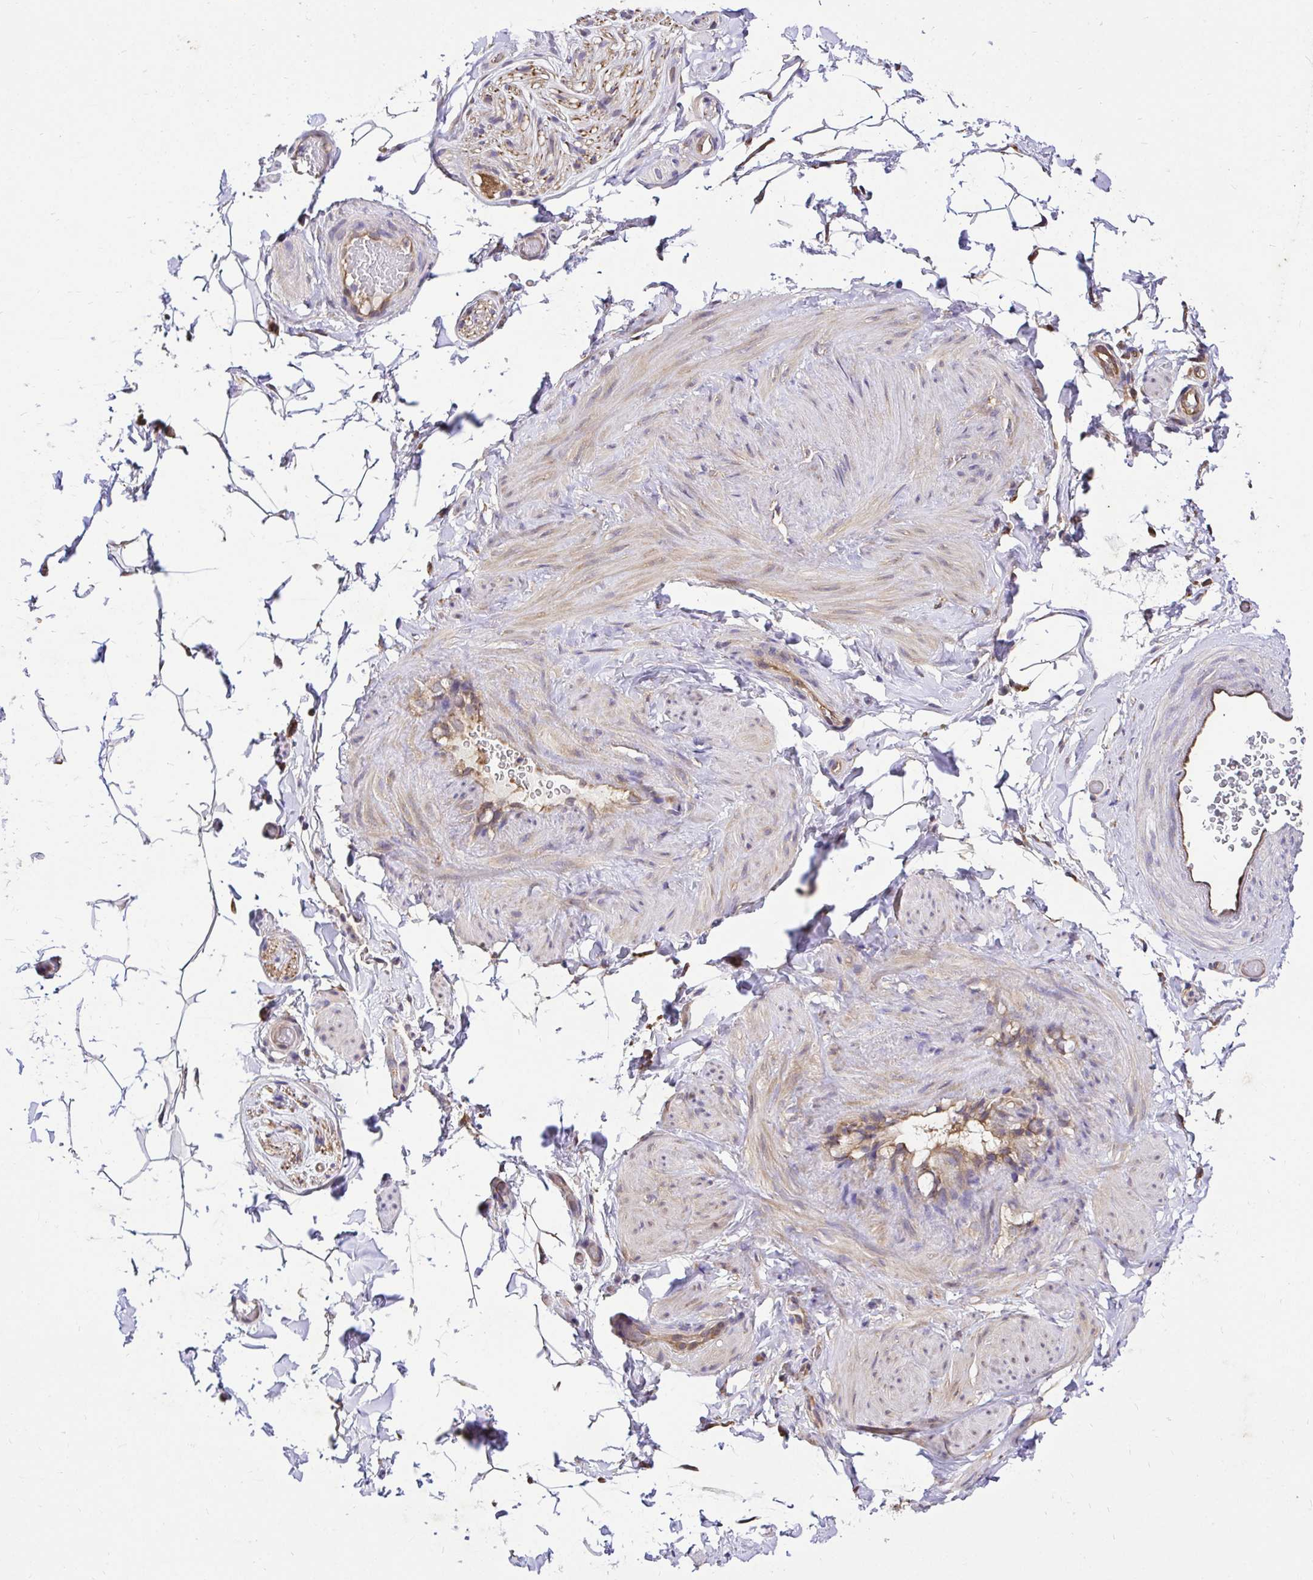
{"staining": {"intensity": "negative", "quantity": "none", "location": "none"}, "tissue": "adipose tissue", "cell_type": "Adipocytes", "image_type": "normal", "snomed": [{"axis": "morphology", "description": "Normal tissue, NOS"}, {"axis": "topography", "description": "Epididymis"}, {"axis": "topography", "description": "Peripheral nerve tissue"}], "caption": "This is an IHC histopathology image of unremarkable human adipose tissue. There is no expression in adipocytes.", "gene": "CCDC122", "patient": {"sex": "male", "age": 32}}